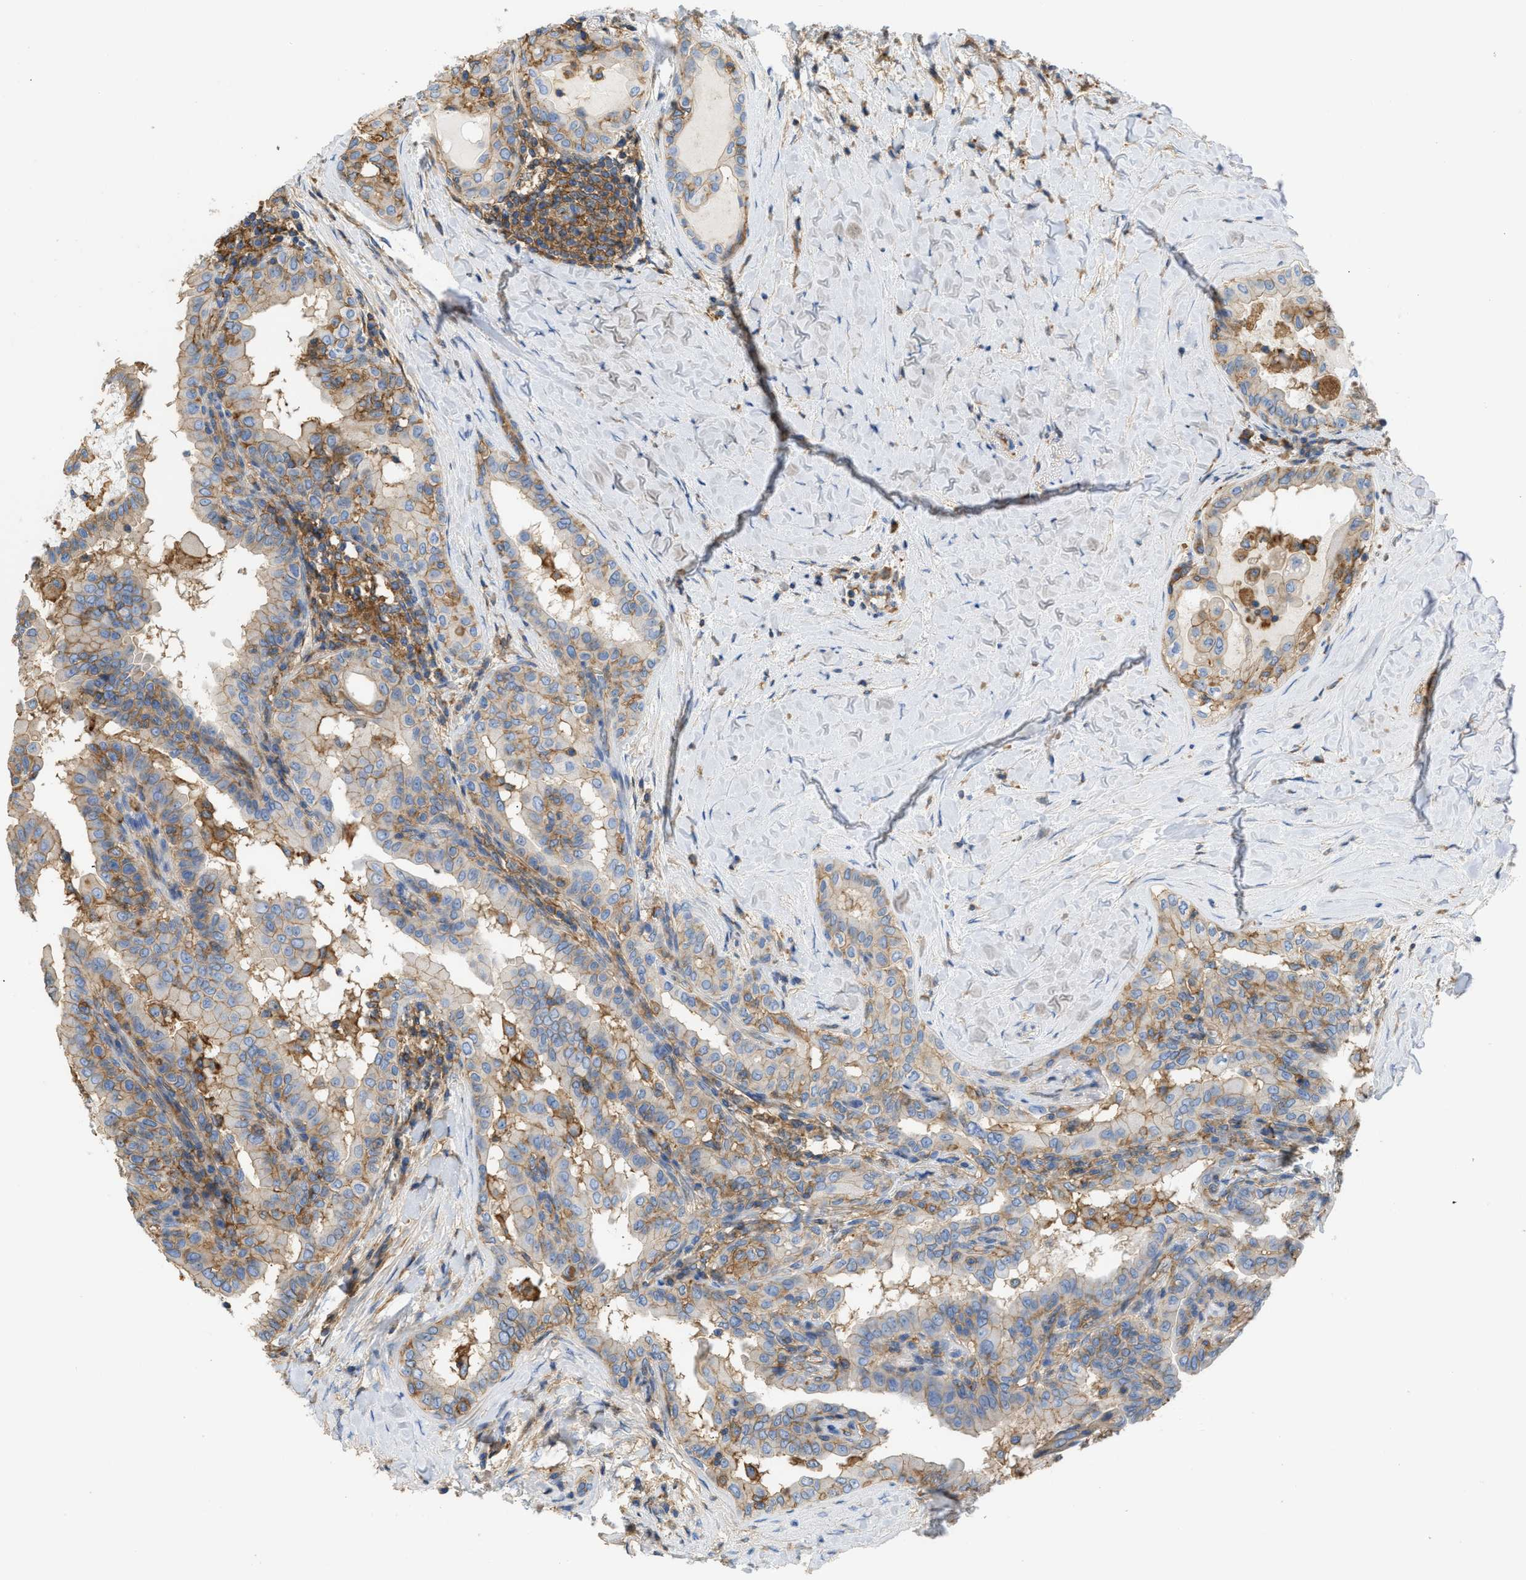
{"staining": {"intensity": "weak", "quantity": ">75%", "location": "cytoplasmic/membranous"}, "tissue": "thyroid cancer", "cell_type": "Tumor cells", "image_type": "cancer", "snomed": [{"axis": "morphology", "description": "Papillary adenocarcinoma, NOS"}, {"axis": "topography", "description": "Thyroid gland"}], "caption": "Immunohistochemical staining of human thyroid cancer displays low levels of weak cytoplasmic/membranous staining in approximately >75% of tumor cells. (DAB (3,3'-diaminobenzidine) IHC with brightfield microscopy, high magnification).", "gene": "GNB4", "patient": {"sex": "male", "age": 33}}